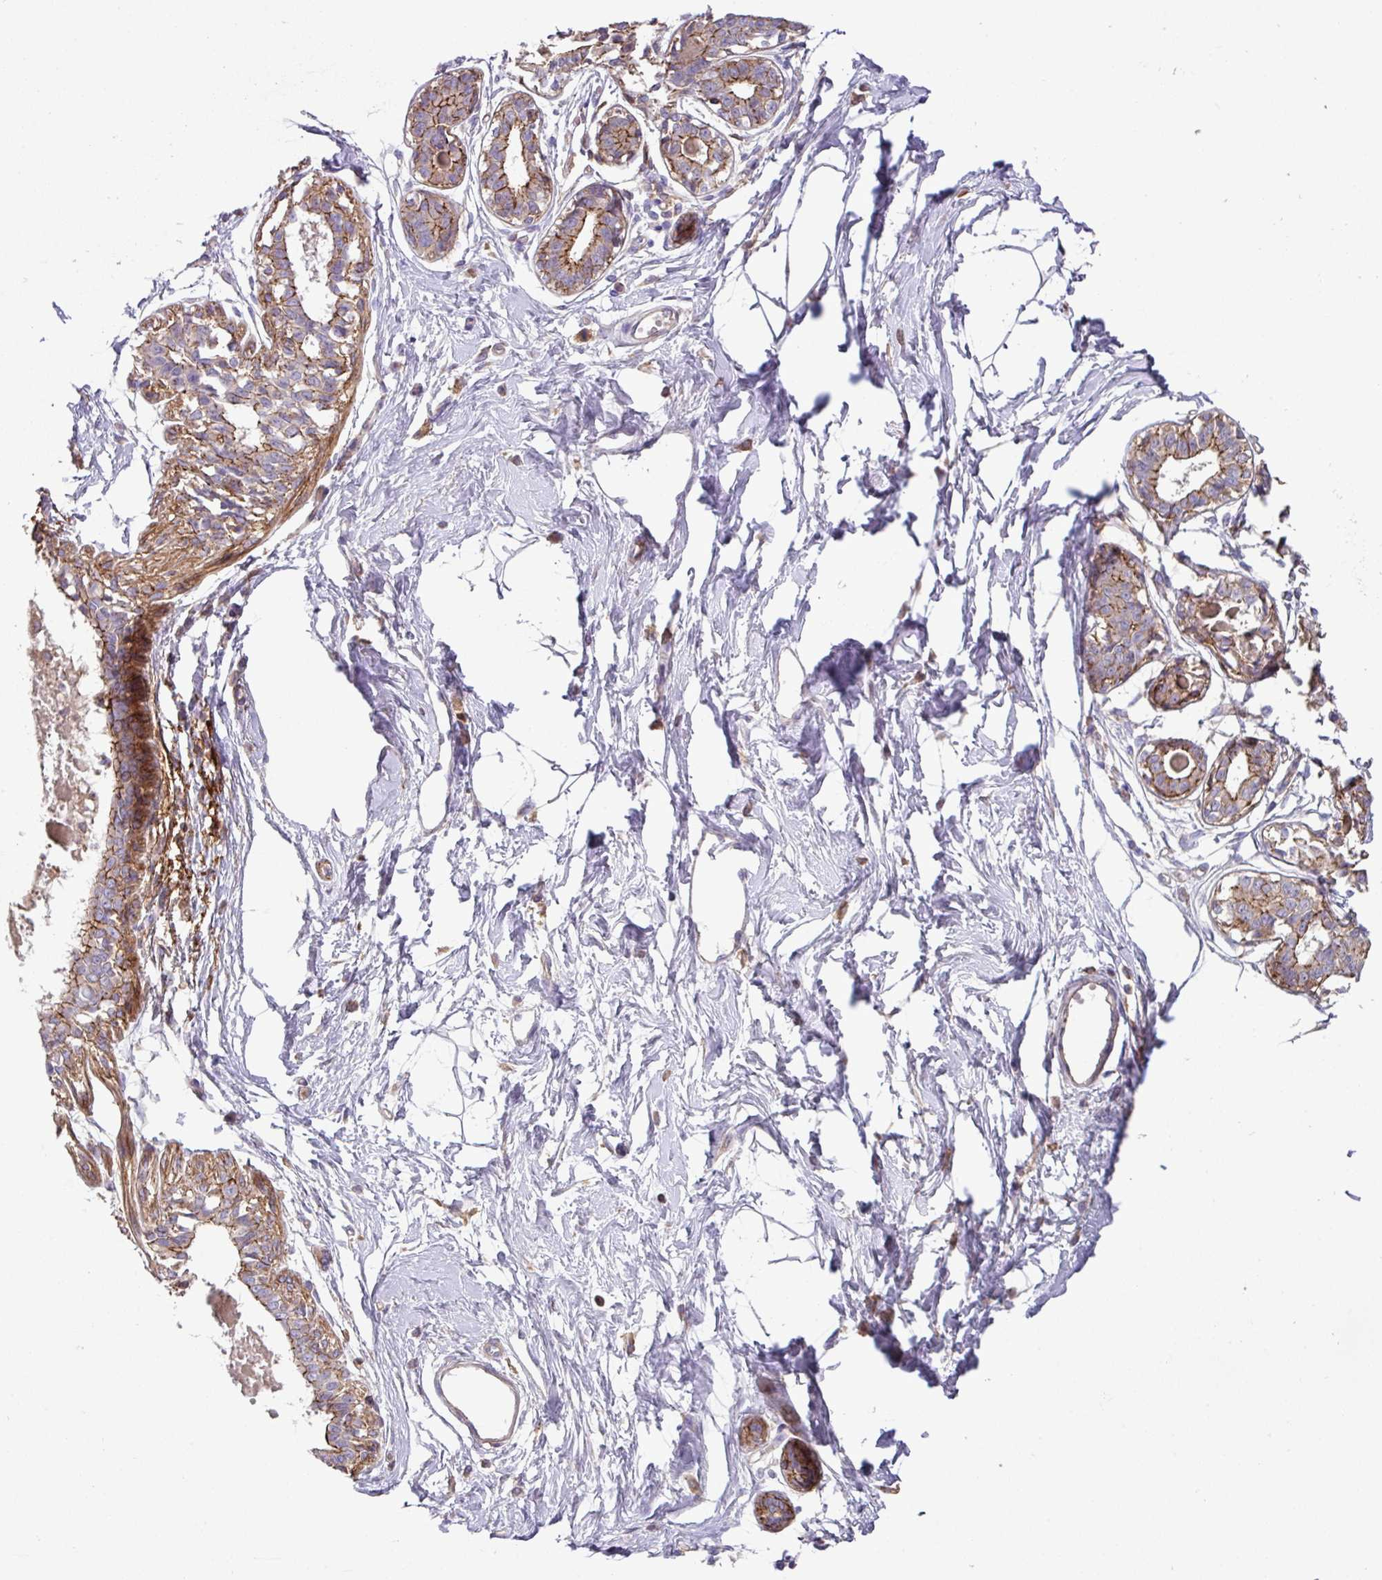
{"staining": {"intensity": "negative", "quantity": "none", "location": "none"}, "tissue": "breast", "cell_type": "Adipocytes", "image_type": "normal", "snomed": [{"axis": "morphology", "description": "Normal tissue, NOS"}, {"axis": "topography", "description": "Breast"}], "caption": "High magnification brightfield microscopy of benign breast stained with DAB (3,3'-diaminobenzidine) (brown) and counterstained with hematoxylin (blue): adipocytes show no significant staining. (DAB immunohistochemistry with hematoxylin counter stain).", "gene": "RIC1", "patient": {"sex": "female", "age": 45}}